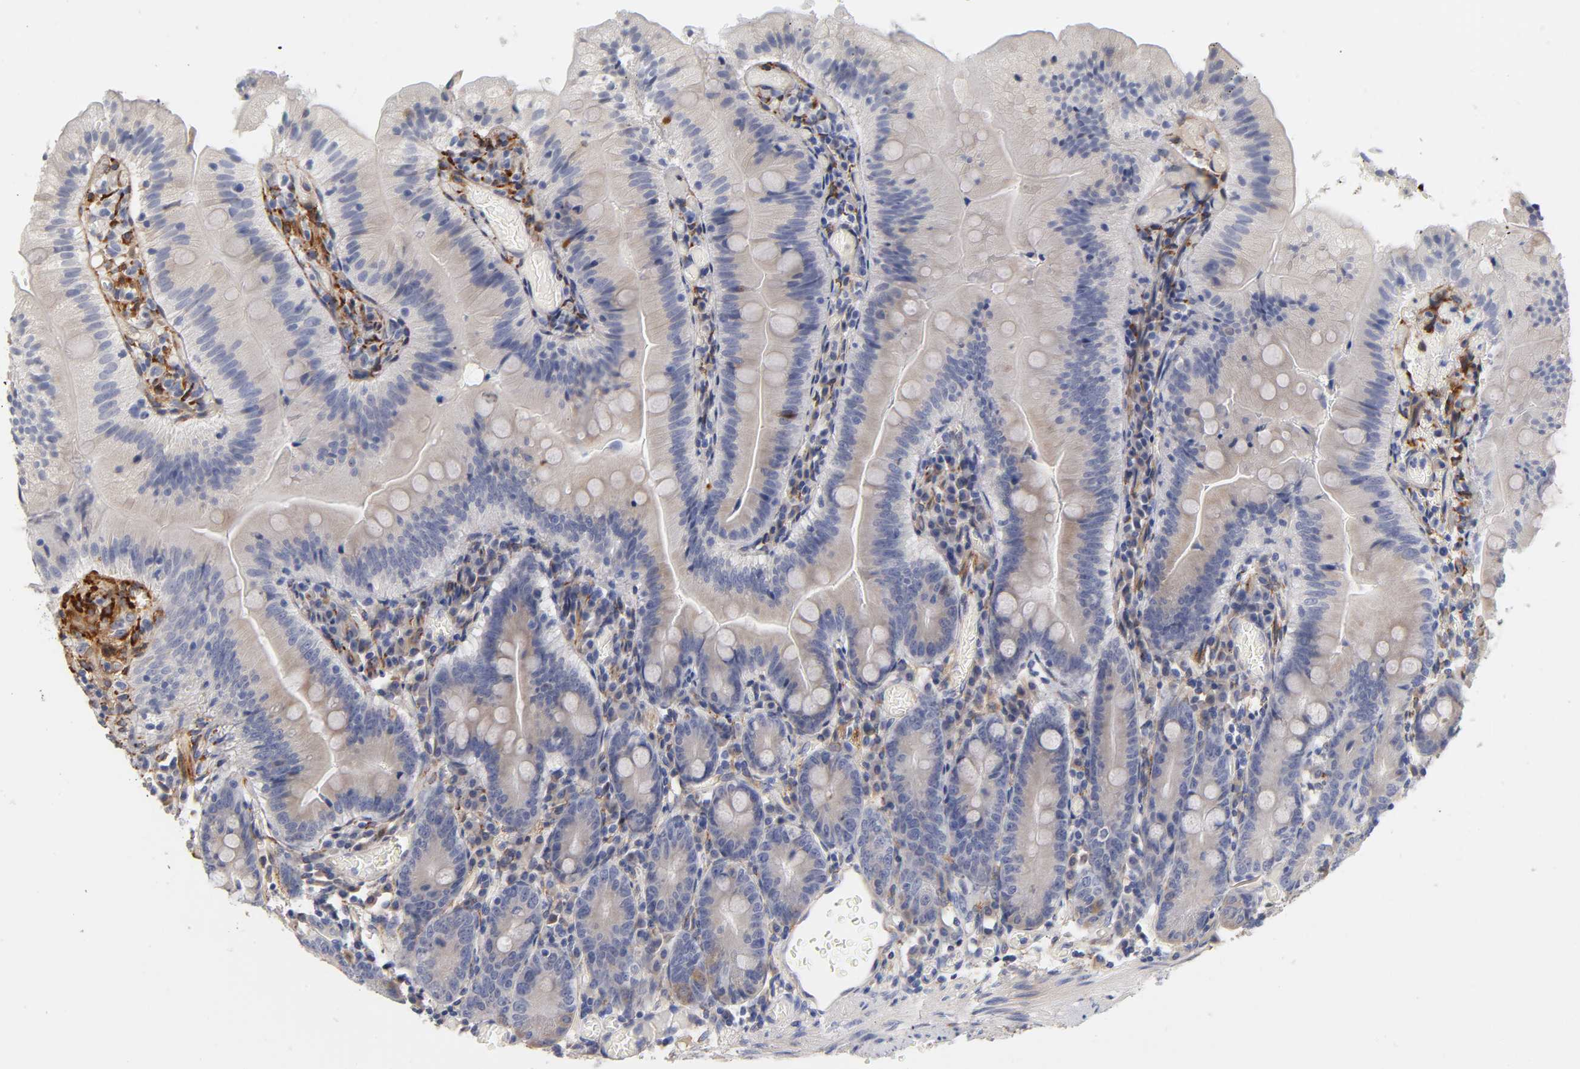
{"staining": {"intensity": "negative", "quantity": "none", "location": "none"}, "tissue": "small intestine", "cell_type": "Glandular cells", "image_type": "normal", "snomed": [{"axis": "morphology", "description": "Normal tissue, NOS"}, {"axis": "topography", "description": "Small intestine"}], "caption": "The histopathology image demonstrates no staining of glandular cells in normal small intestine.", "gene": "LAMB1", "patient": {"sex": "male", "age": 71}}